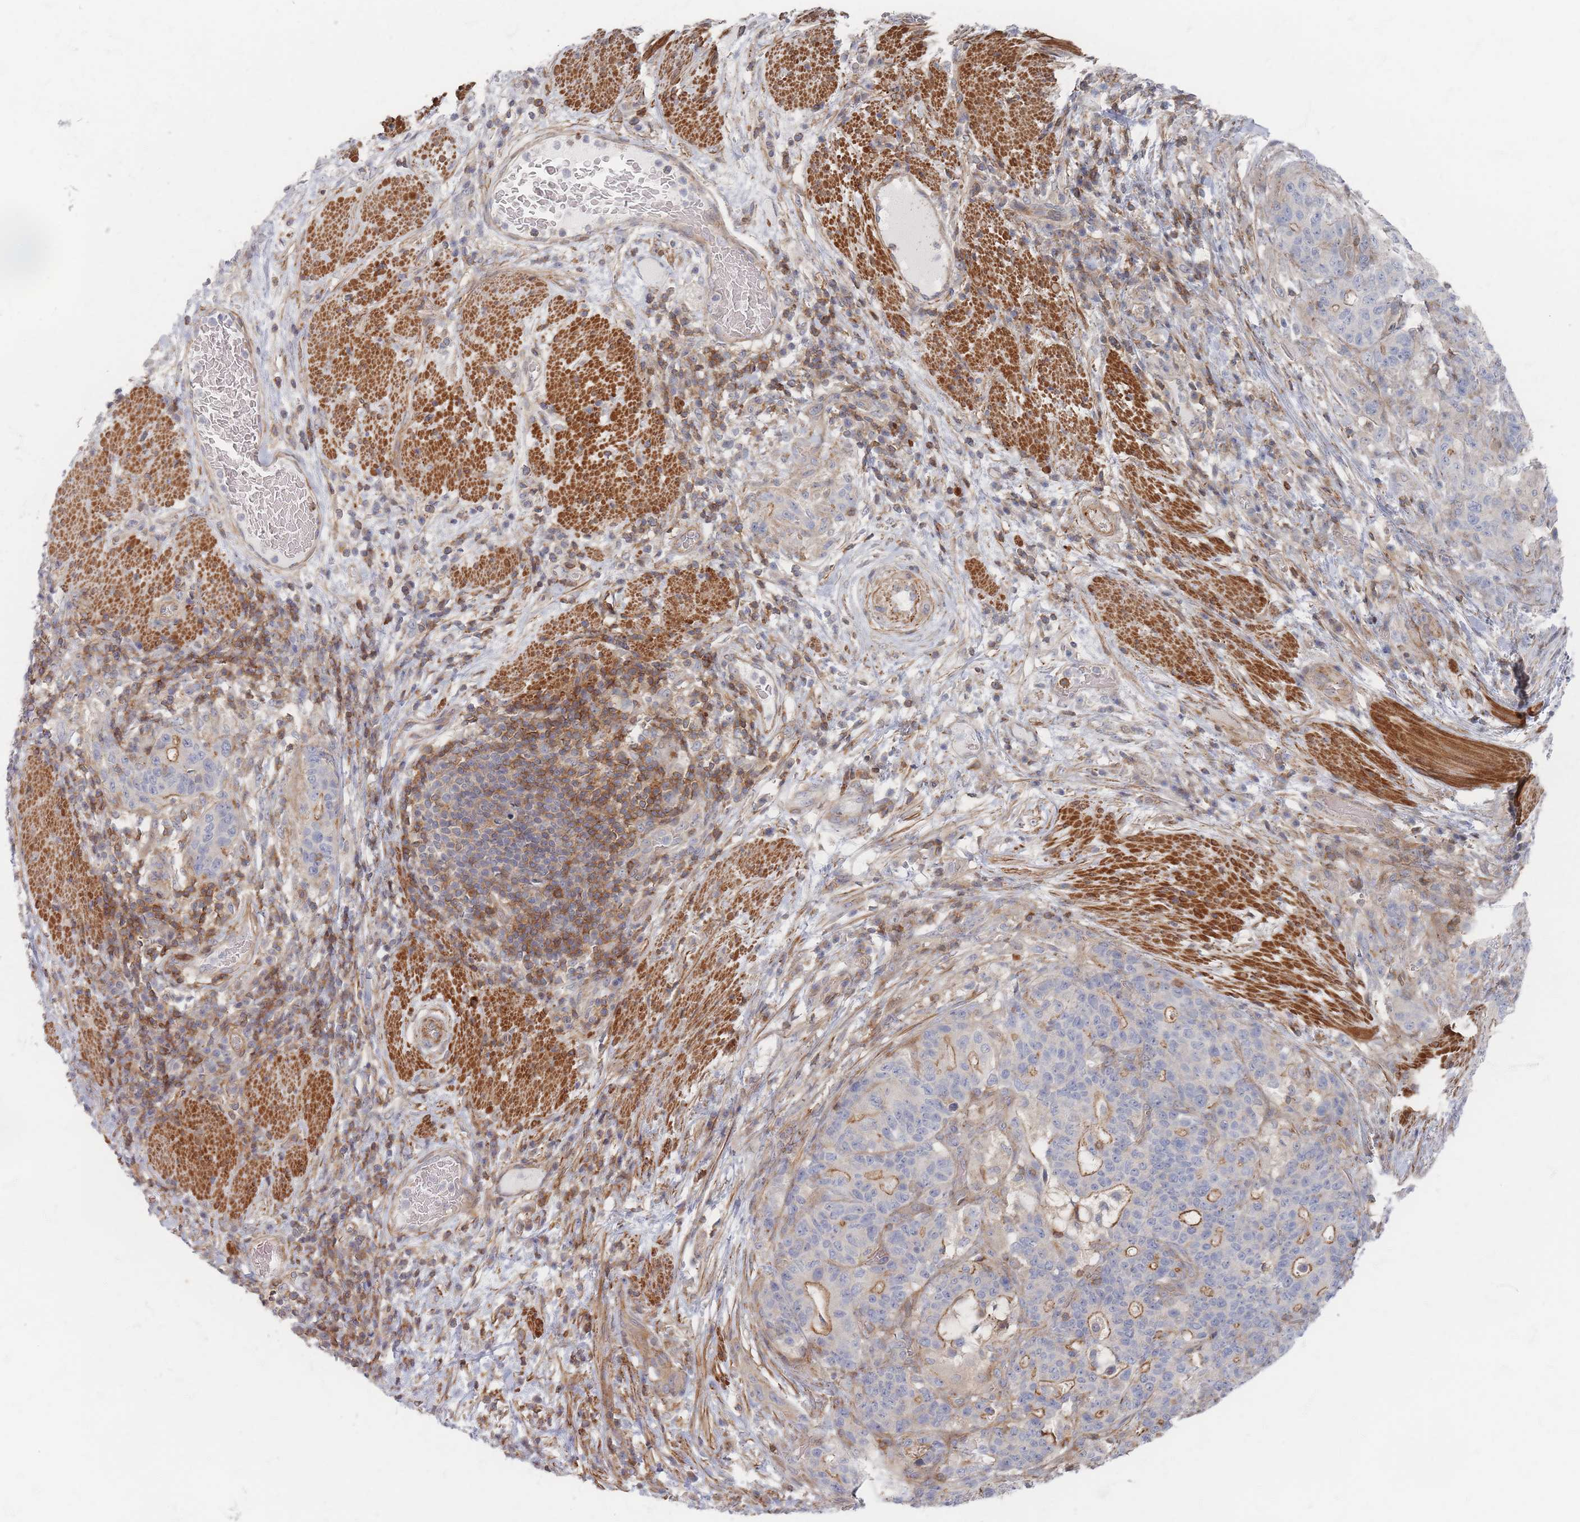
{"staining": {"intensity": "moderate", "quantity": ">75%", "location": "cytoplasmic/membranous"}, "tissue": "stomach cancer", "cell_type": "Tumor cells", "image_type": "cancer", "snomed": [{"axis": "morphology", "description": "Normal tissue, NOS"}, {"axis": "morphology", "description": "Adenocarcinoma, NOS"}, {"axis": "topography", "description": "Stomach"}], "caption": "High-magnification brightfield microscopy of adenocarcinoma (stomach) stained with DAB (3,3'-diaminobenzidine) (brown) and counterstained with hematoxylin (blue). tumor cells exhibit moderate cytoplasmic/membranous staining is seen in approximately>75% of cells.", "gene": "ZNF852", "patient": {"sex": "female", "age": 64}}